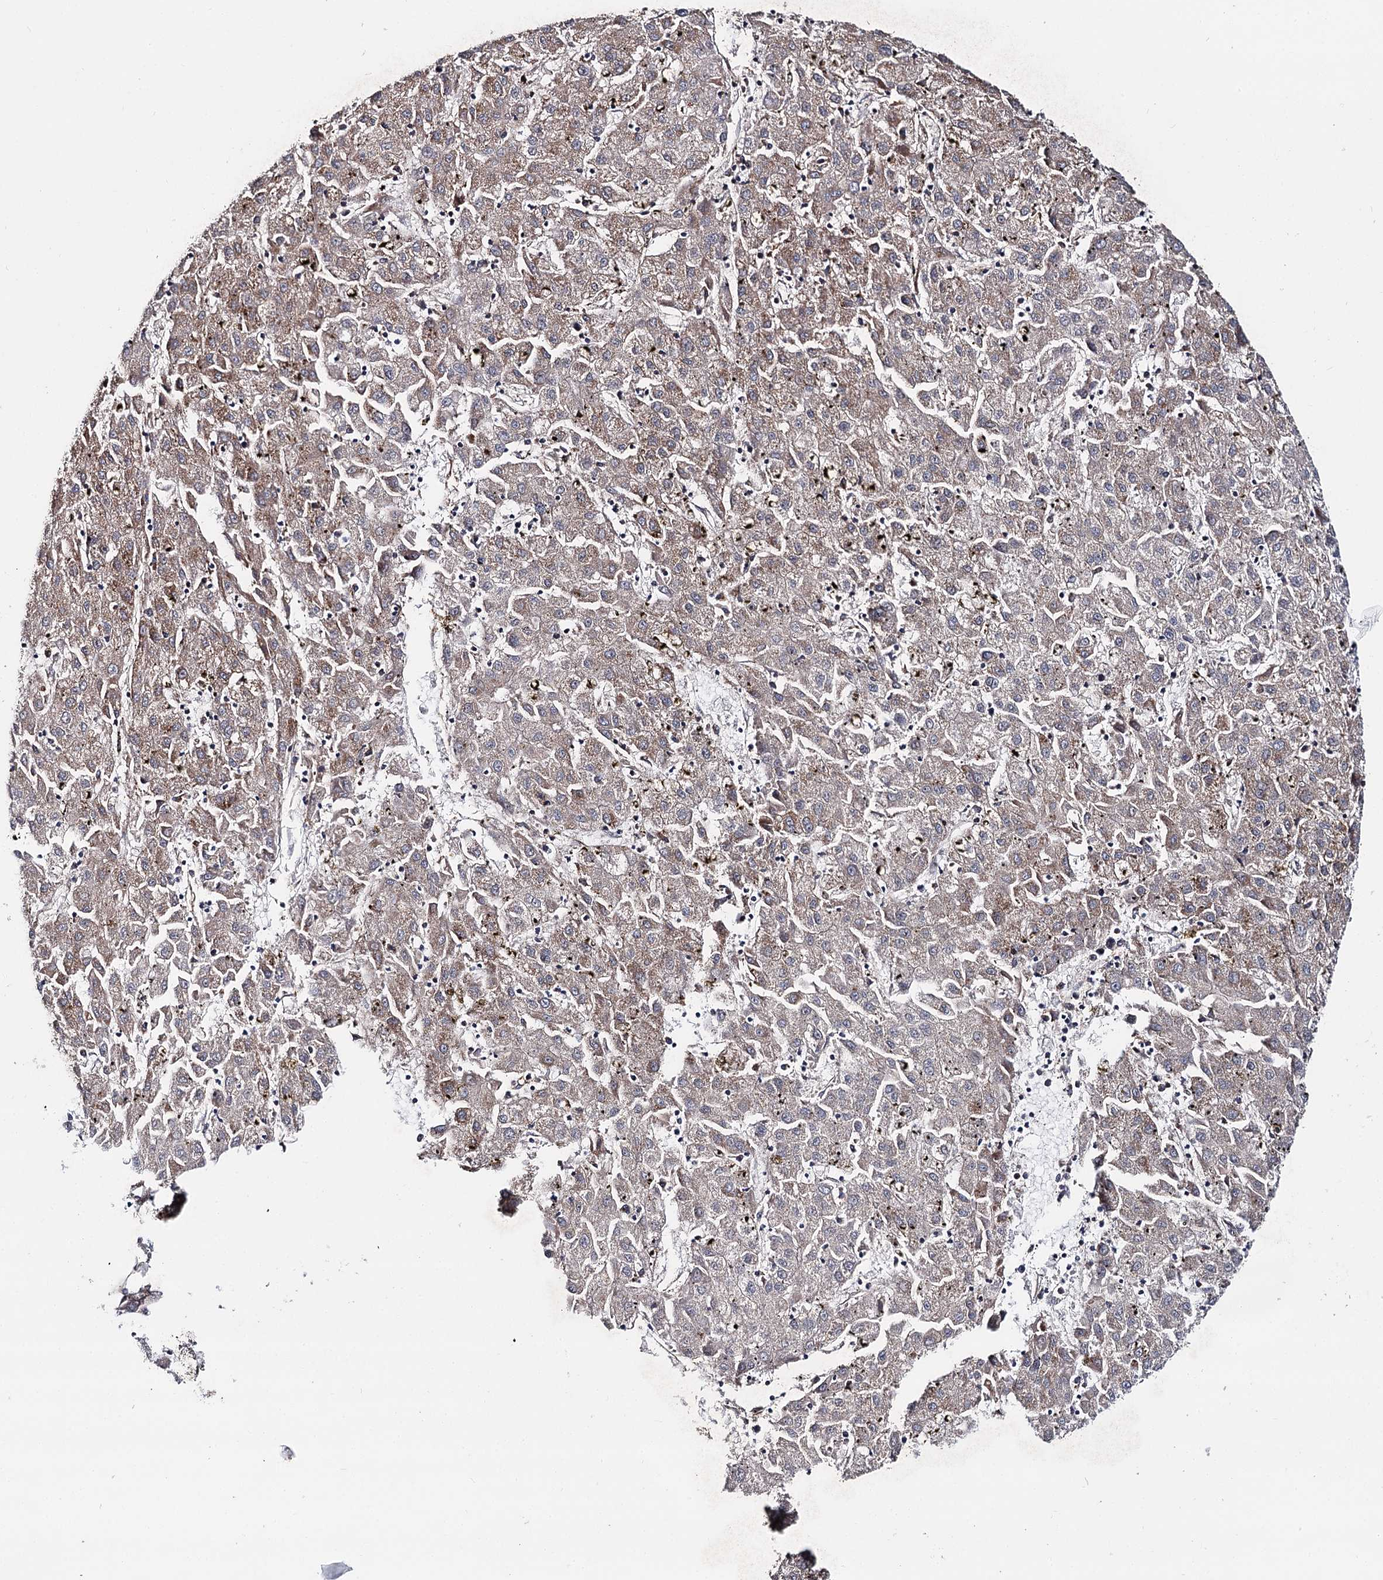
{"staining": {"intensity": "weak", "quantity": "<25%", "location": "cytoplasmic/membranous"}, "tissue": "liver cancer", "cell_type": "Tumor cells", "image_type": "cancer", "snomed": [{"axis": "morphology", "description": "Carcinoma, Hepatocellular, NOS"}, {"axis": "topography", "description": "Liver"}], "caption": "DAB immunohistochemical staining of human hepatocellular carcinoma (liver) reveals no significant positivity in tumor cells. (Immunohistochemistry (ihc), brightfield microscopy, high magnification).", "gene": "MSANTD2", "patient": {"sex": "male", "age": 72}}